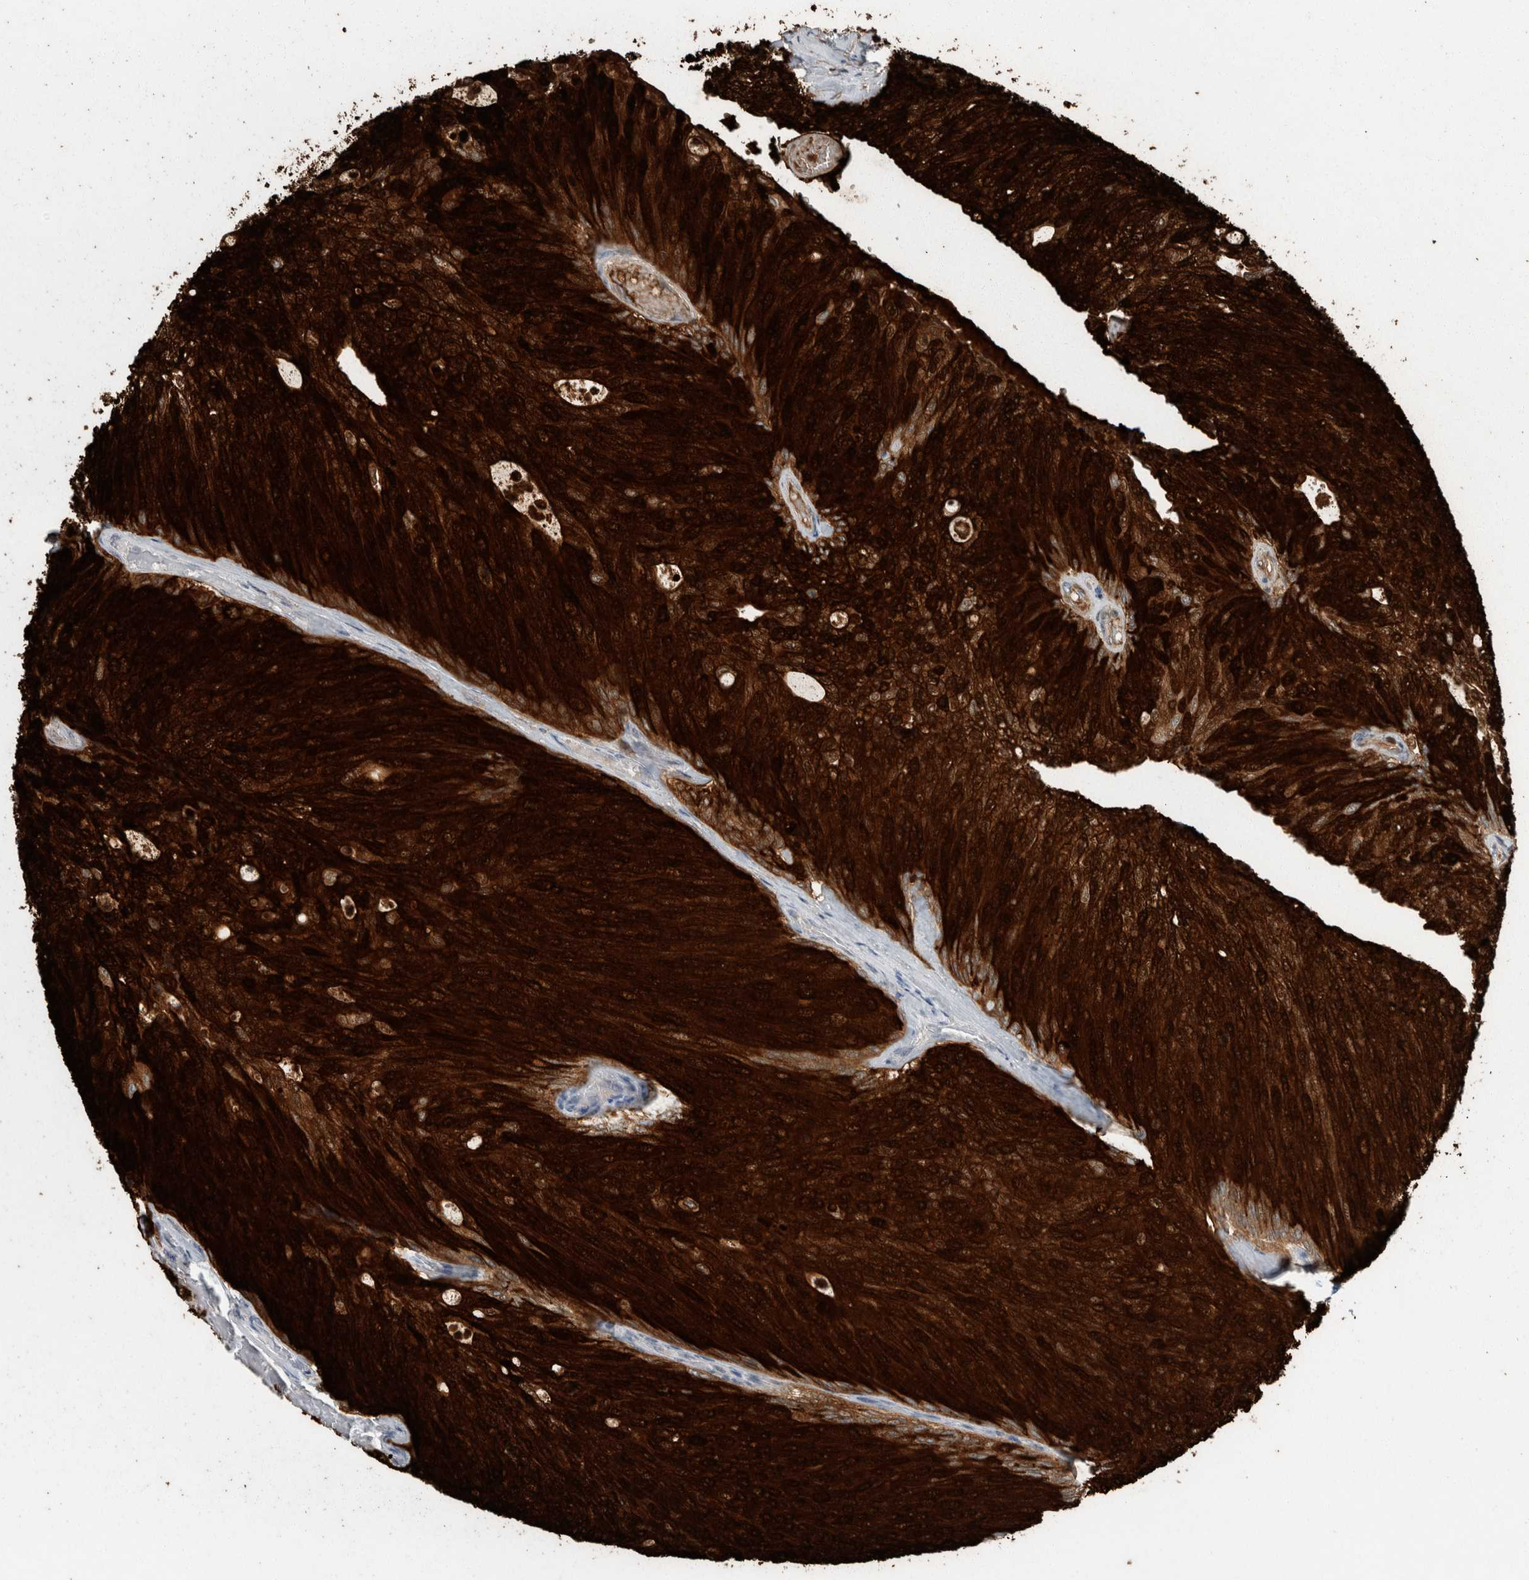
{"staining": {"intensity": "strong", "quantity": ">75%", "location": "cytoplasmic/membranous,nuclear"}, "tissue": "urothelial cancer", "cell_type": "Tumor cells", "image_type": "cancer", "snomed": [{"axis": "morphology", "description": "Urothelial carcinoma, Low grade"}, {"axis": "topography", "description": "Urinary bladder"}], "caption": "Protein expression analysis of human low-grade urothelial carcinoma reveals strong cytoplasmic/membranous and nuclear positivity in about >75% of tumor cells. The protein is shown in brown color, while the nuclei are stained blue.", "gene": "KNTC1", "patient": {"sex": "female", "age": 79}}